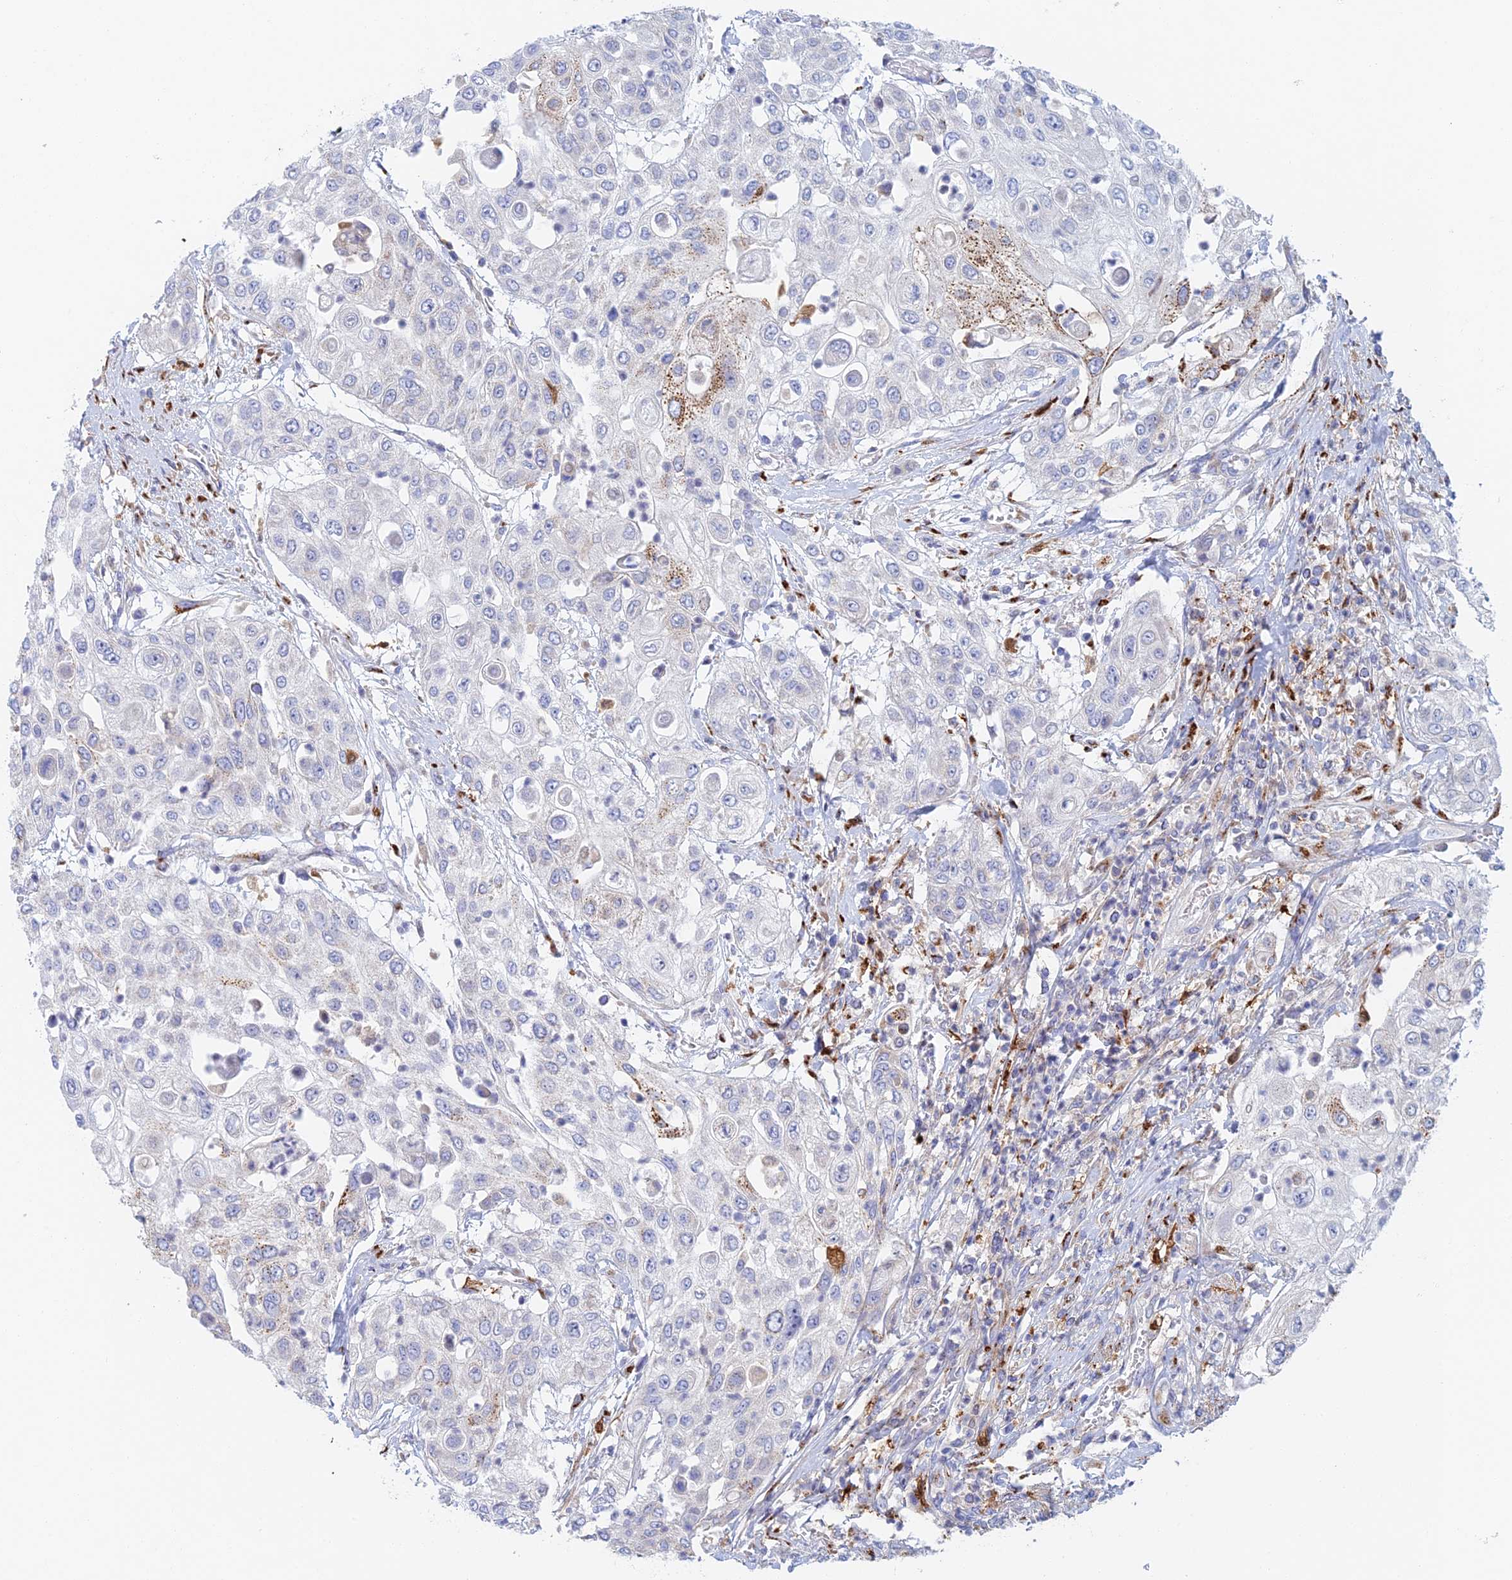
{"staining": {"intensity": "negative", "quantity": "none", "location": "none"}, "tissue": "urothelial cancer", "cell_type": "Tumor cells", "image_type": "cancer", "snomed": [{"axis": "morphology", "description": "Urothelial carcinoma, High grade"}, {"axis": "topography", "description": "Urinary bladder"}], "caption": "DAB (3,3'-diaminobenzidine) immunohistochemical staining of urothelial cancer shows no significant staining in tumor cells. (Stains: DAB IHC with hematoxylin counter stain, Microscopy: brightfield microscopy at high magnification).", "gene": "SLC24A3", "patient": {"sex": "female", "age": 79}}